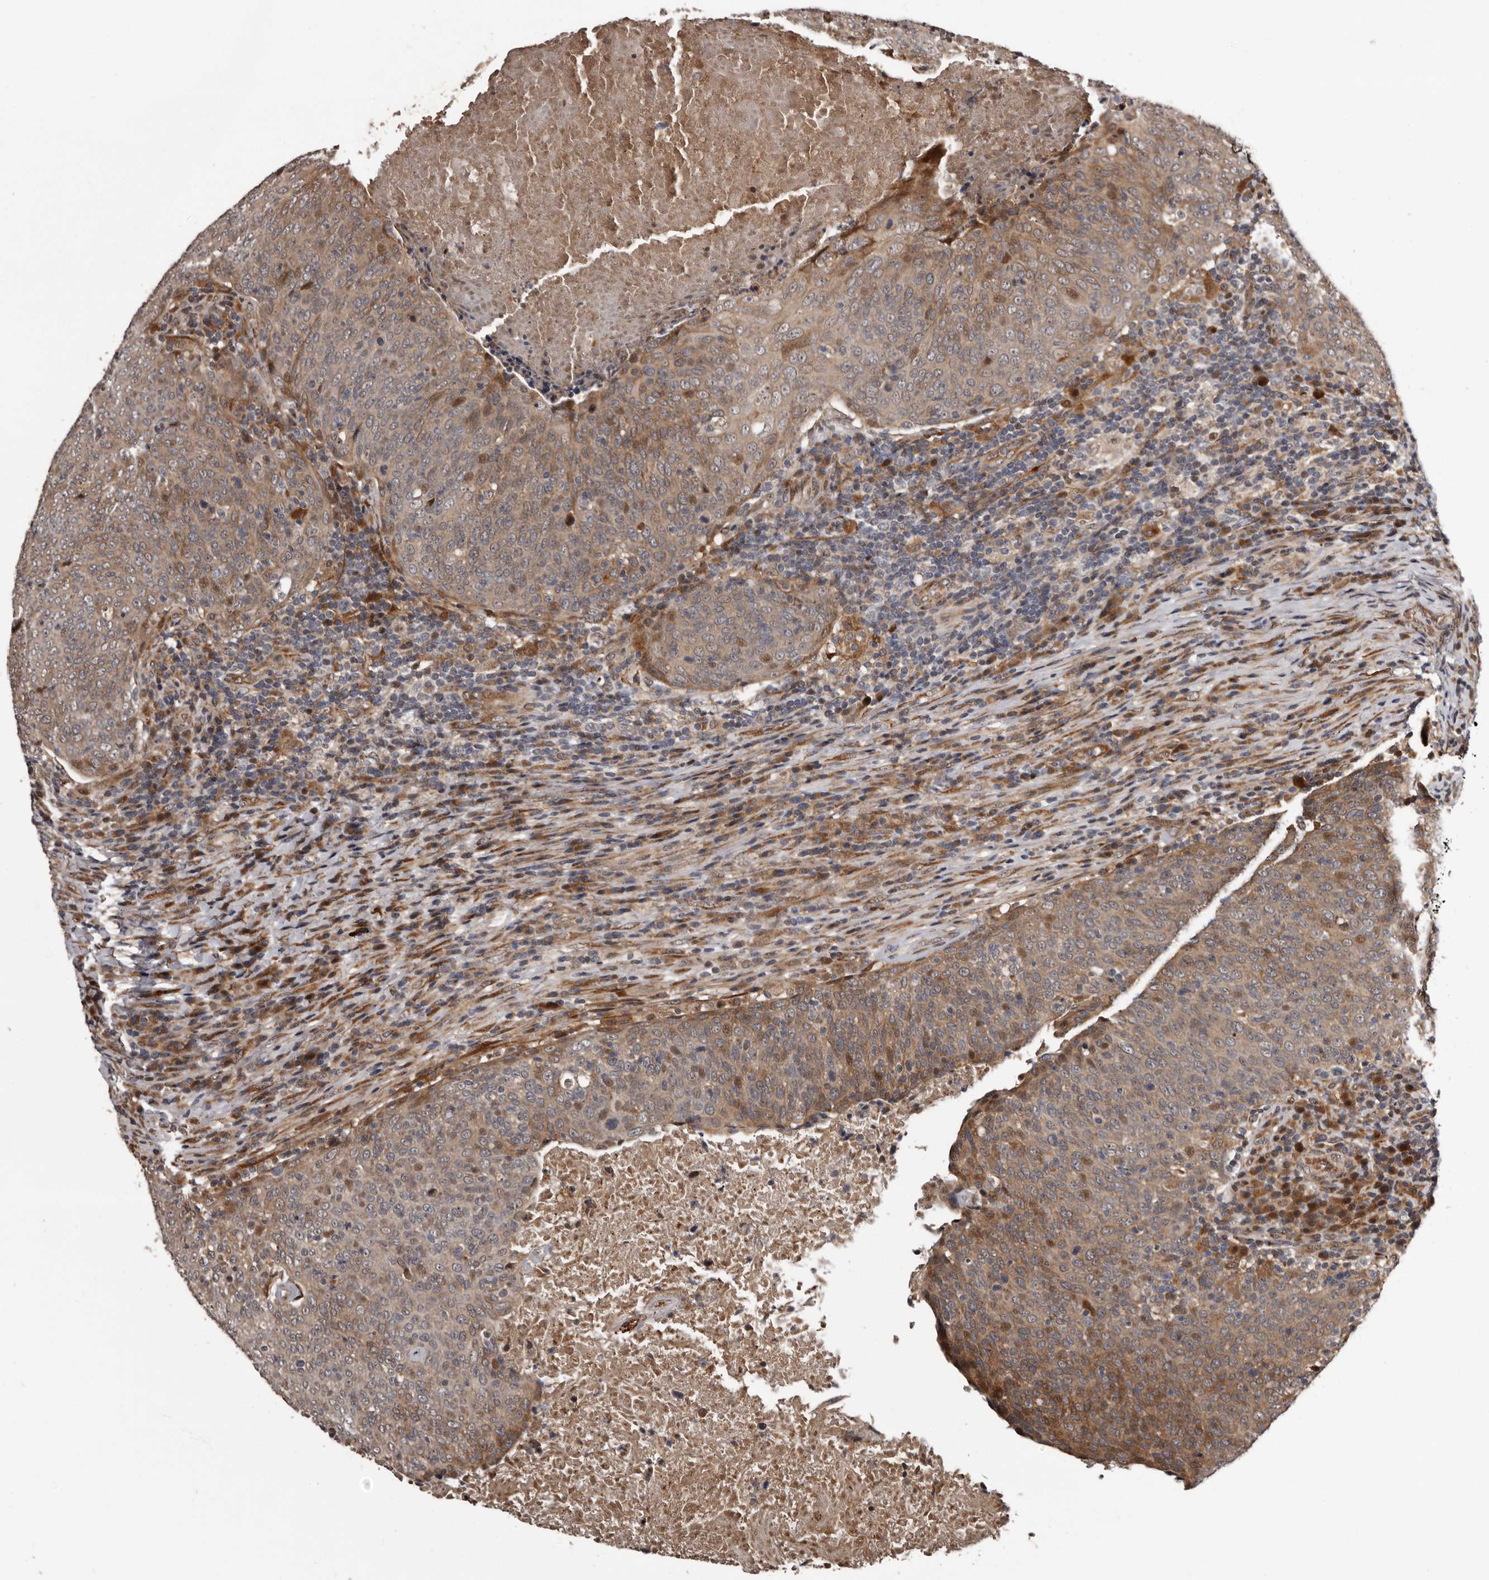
{"staining": {"intensity": "moderate", "quantity": ">75%", "location": "cytoplasmic/membranous"}, "tissue": "head and neck cancer", "cell_type": "Tumor cells", "image_type": "cancer", "snomed": [{"axis": "morphology", "description": "Squamous cell carcinoma, NOS"}, {"axis": "morphology", "description": "Squamous cell carcinoma, metastatic, NOS"}, {"axis": "topography", "description": "Lymph node"}, {"axis": "topography", "description": "Head-Neck"}], "caption": "Squamous cell carcinoma (head and neck) stained with immunohistochemistry (IHC) reveals moderate cytoplasmic/membranous positivity in about >75% of tumor cells.", "gene": "SERTAD4", "patient": {"sex": "male", "age": 62}}